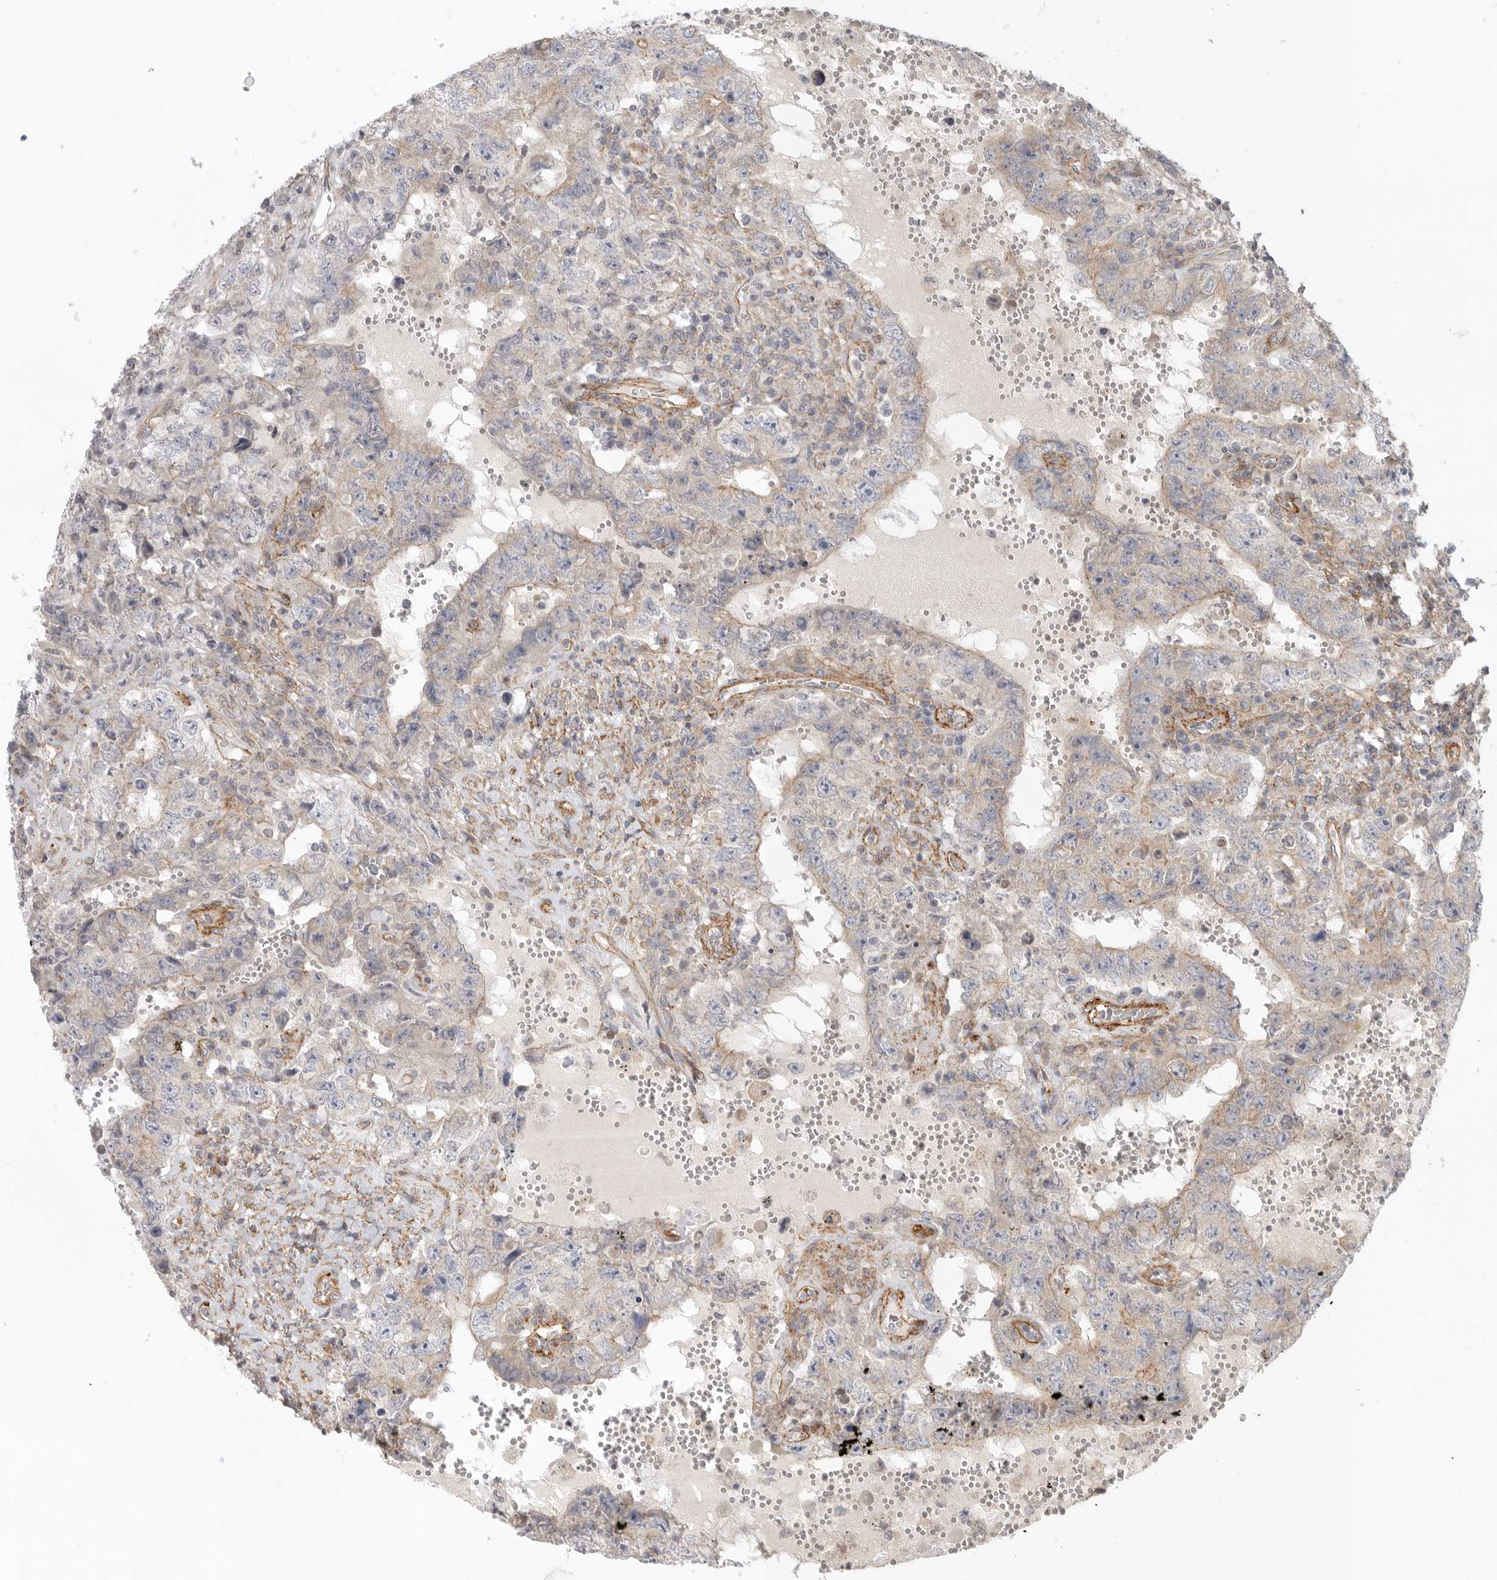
{"staining": {"intensity": "weak", "quantity": "25%-75%", "location": "cytoplasmic/membranous"}, "tissue": "testis cancer", "cell_type": "Tumor cells", "image_type": "cancer", "snomed": [{"axis": "morphology", "description": "Carcinoma, Embryonal, NOS"}, {"axis": "topography", "description": "Testis"}], "caption": "This micrograph shows embryonal carcinoma (testis) stained with immunohistochemistry (IHC) to label a protein in brown. The cytoplasmic/membranous of tumor cells show weak positivity for the protein. Nuclei are counter-stained blue.", "gene": "LONRF1", "patient": {"sex": "male", "age": 26}}